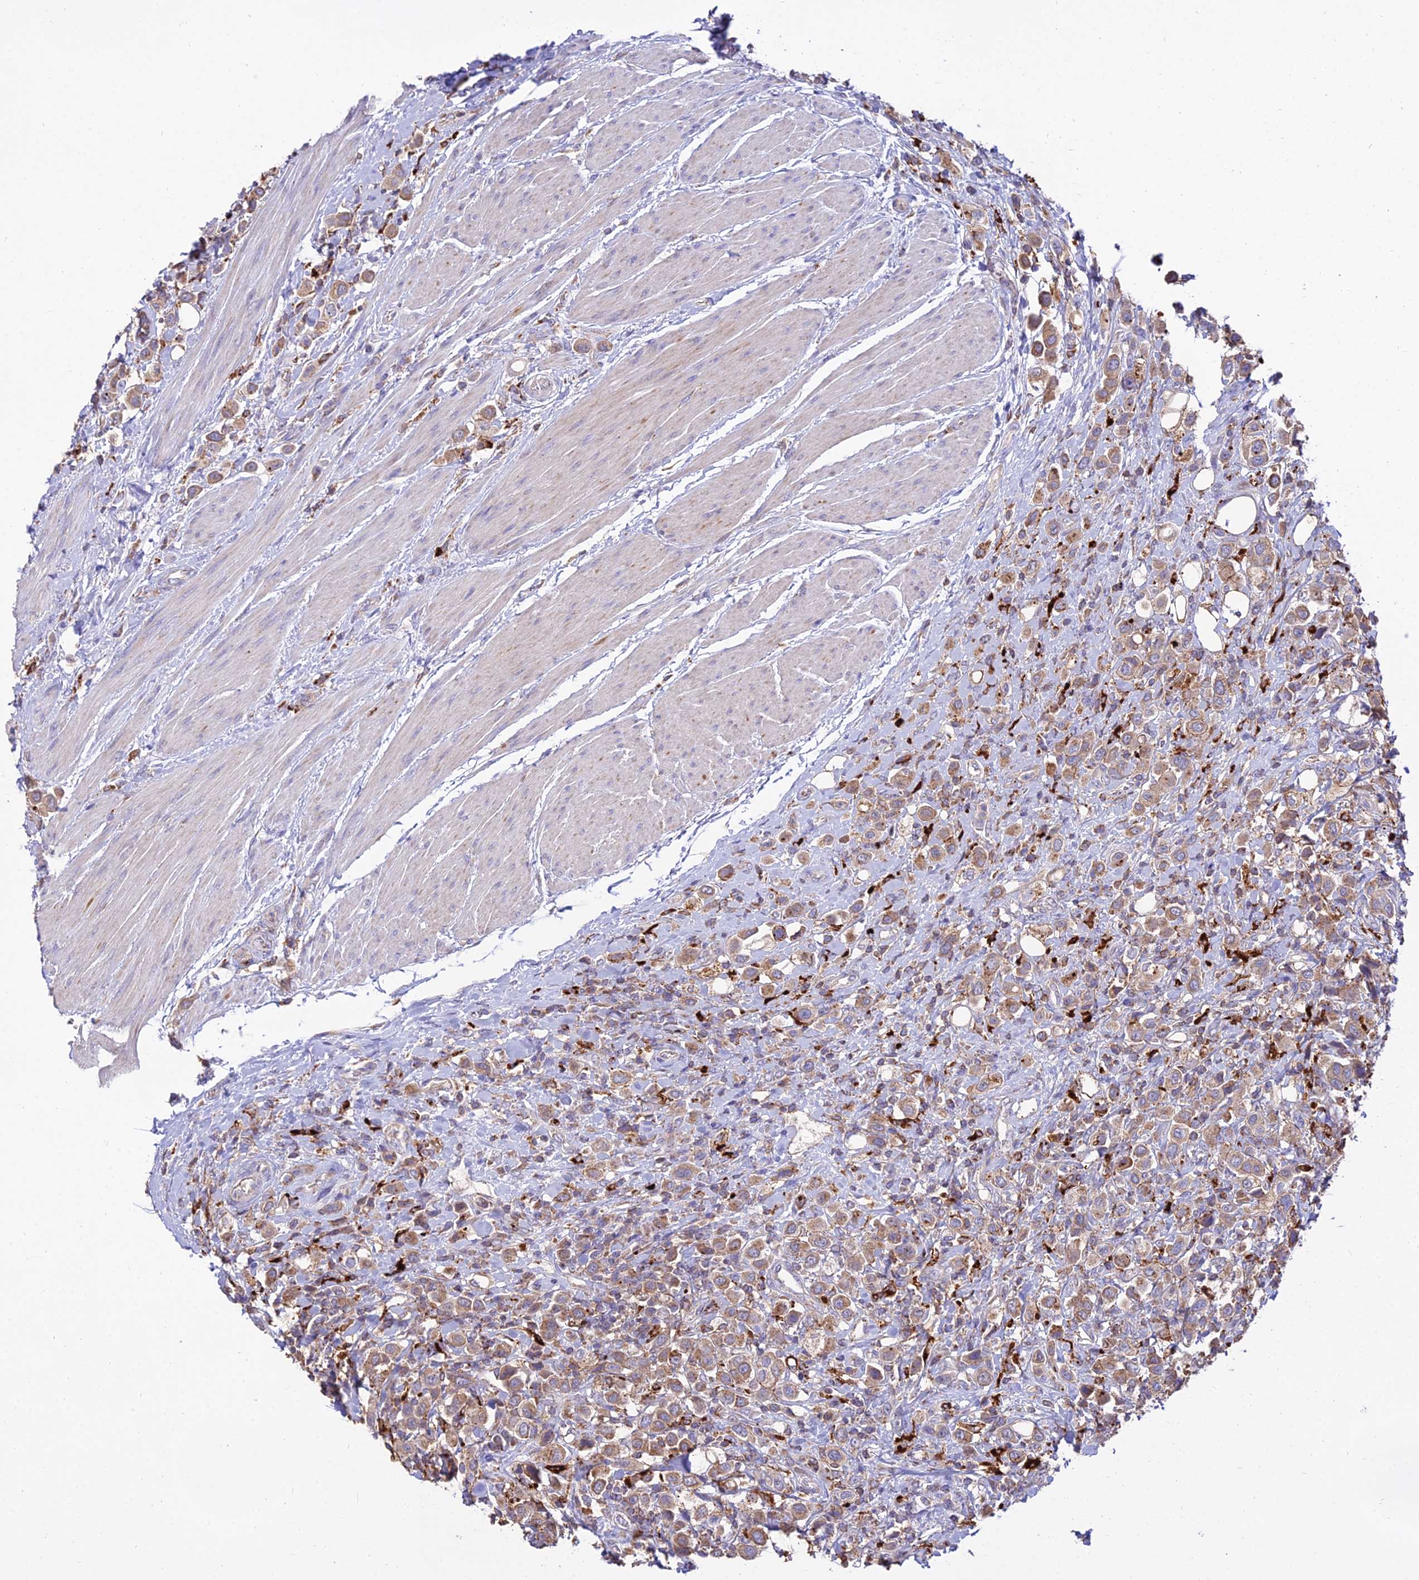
{"staining": {"intensity": "moderate", "quantity": ">75%", "location": "cytoplasmic/membranous"}, "tissue": "urothelial cancer", "cell_type": "Tumor cells", "image_type": "cancer", "snomed": [{"axis": "morphology", "description": "Urothelial carcinoma, High grade"}, {"axis": "topography", "description": "Urinary bladder"}], "caption": "A brown stain highlights moderate cytoplasmic/membranous staining of a protein in urothelial cancer tumor cells. The staining is performed using DAB (3,3'-diaminobenzidine) brown chromogen to label protein expression. The nuclei are counter-stained blue using hematoxylin.", "gene": "PNLIPRP3", "patient": {"sex": "male", "age": 50}}